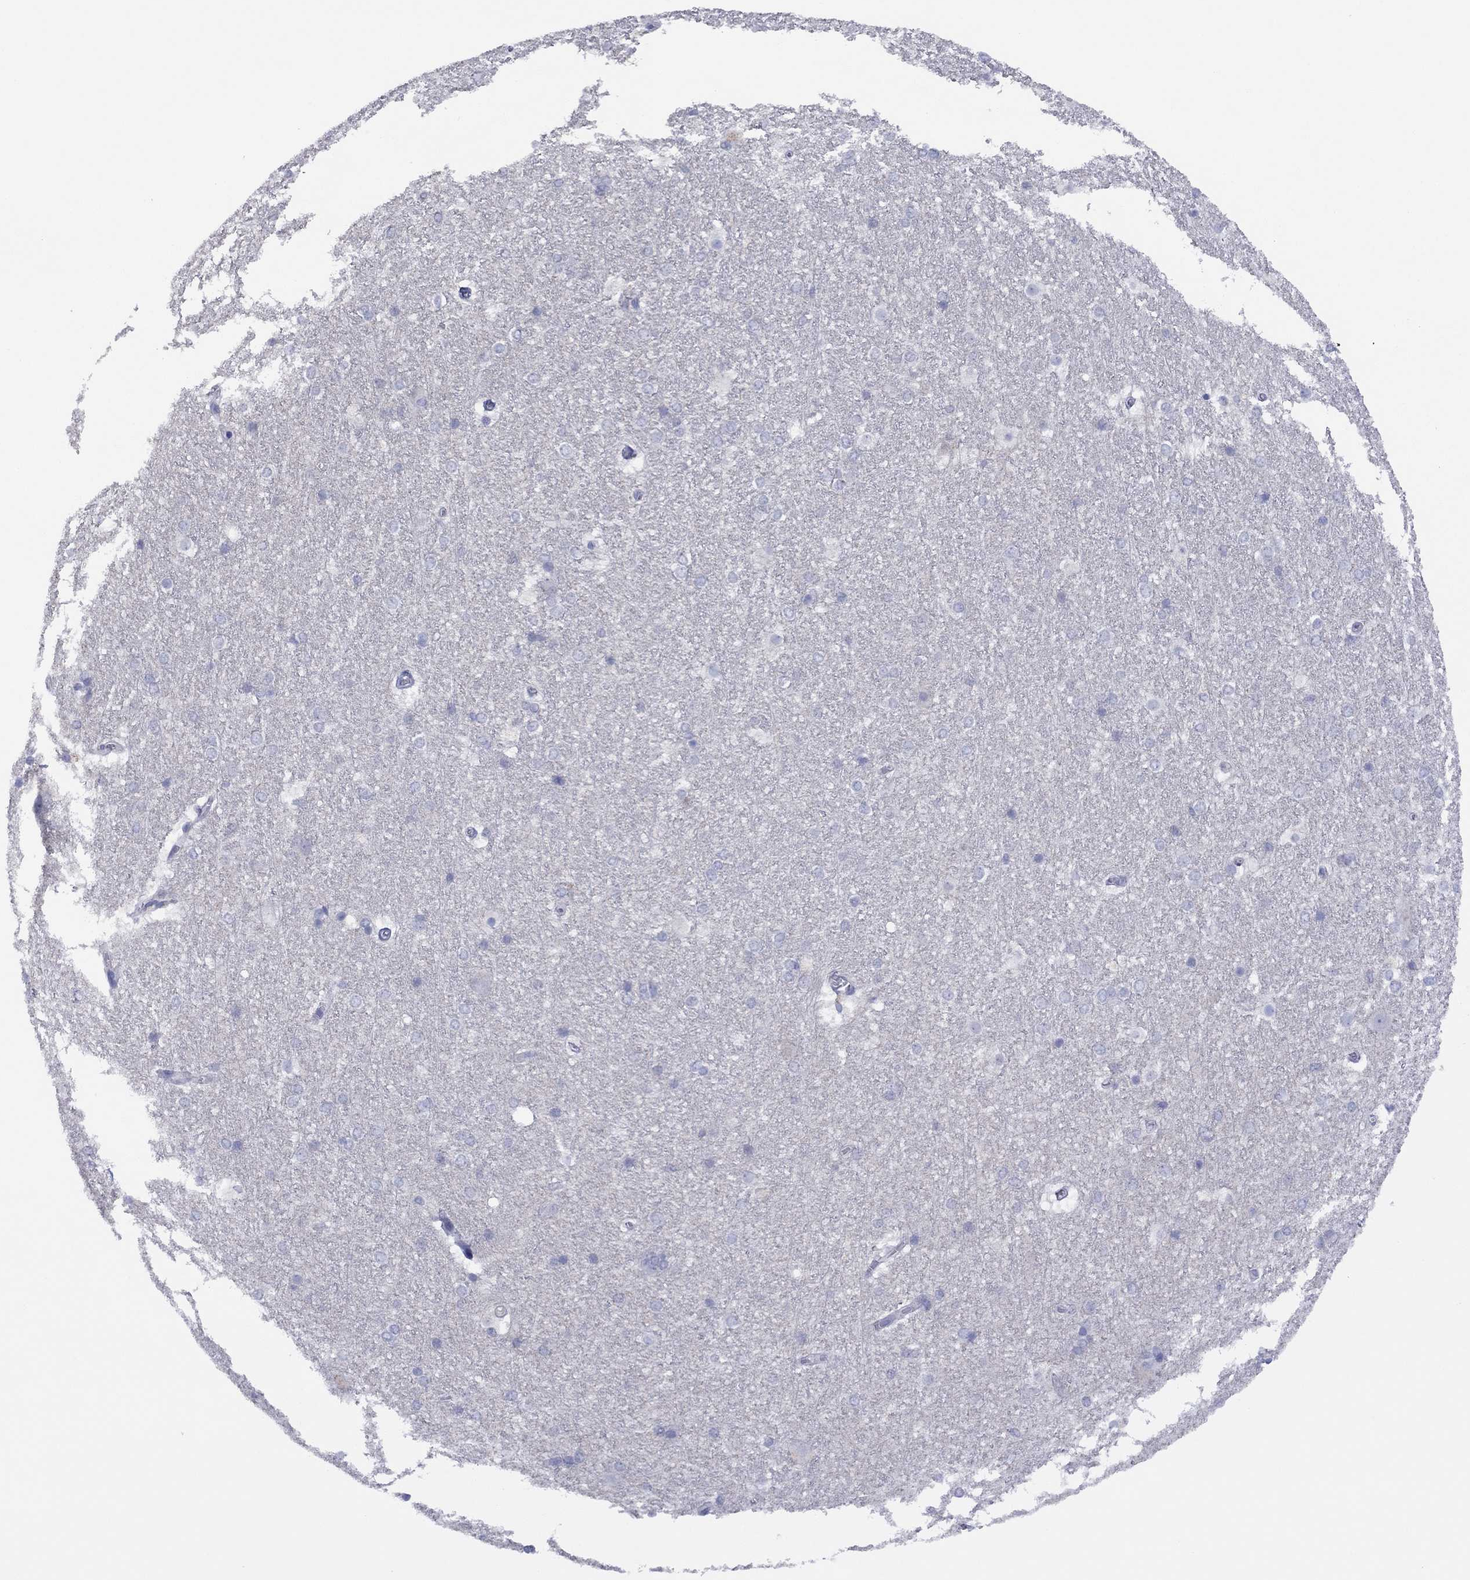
{"staining": {"intensity": "negative", "quantity": "none", "location": "none"}, "tissue": "hippocampus", "cell_type": "Glial cells", "image_type": "normal", "snomed": [{"axis": "morphology", "description": "Normal tissue, NOS"}, {"axis": "topography", "description": "Cerebral cortex"}, {"axis": "topography", "description": "Hippocampus"}], "caption": "Protein analysis of unremarkable hippocampus reveals no significant positivity in glial cells.", "gene": "CYP2B6", "patient": {"sex": "female", "age": 19}}